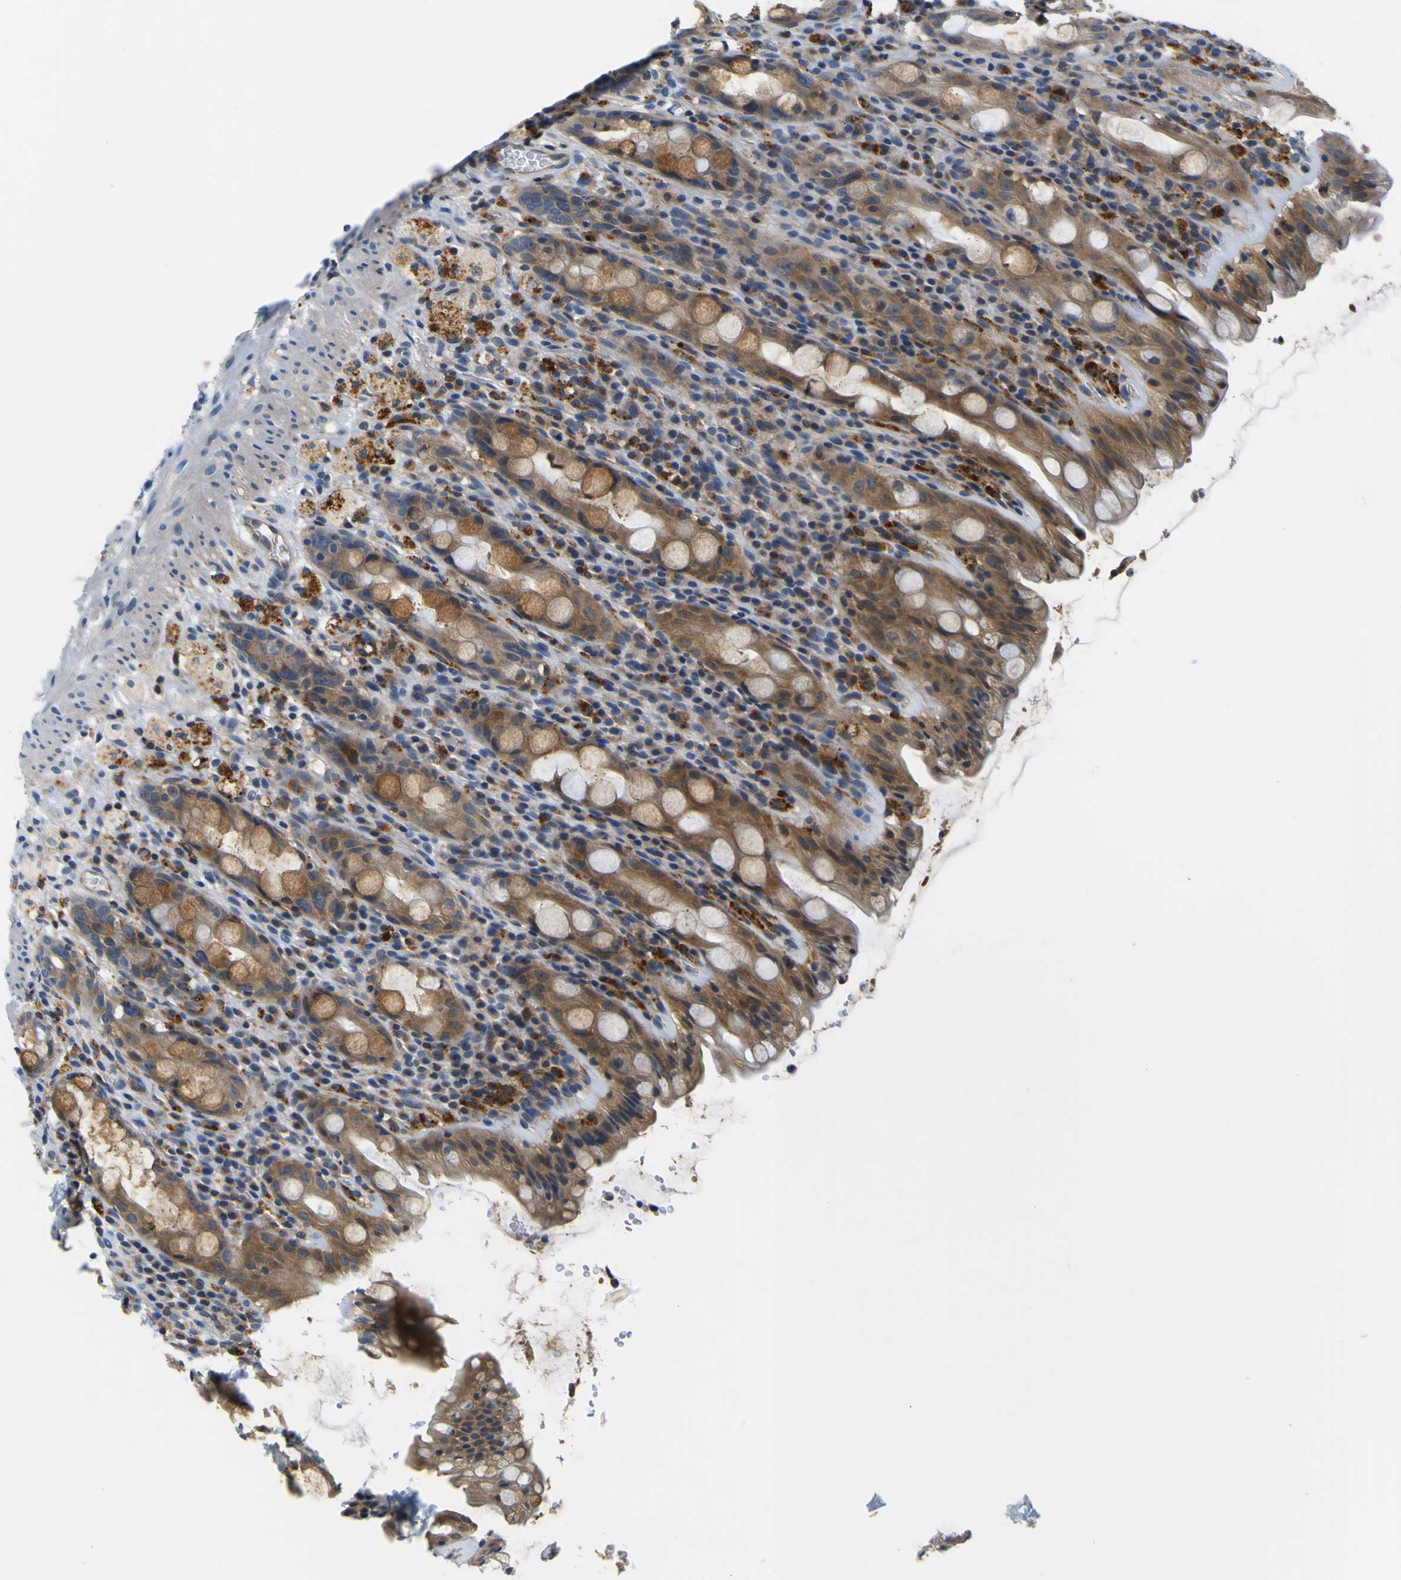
{"staining": {"intensity": "moderate", "quantity": ">75%", "location": "cytoplasmic/membranous"}, "tissue": "rectum", "cell_type": "Glandular cells", "image_type": "normal", "snomed": [{"axis": "morphology", "description": "Normal tissue, NOS"}, {"axis": "topography", "description": "Rectum"}], "caption": "Approximately >75% of glandular cells in unremarkable rectum display moderate cytoplasmic/membranous protein staining as visualized by brown immunohistochemical staining.", "gene": "TNIK", "patient": {"sex": "male", "age": 44}}